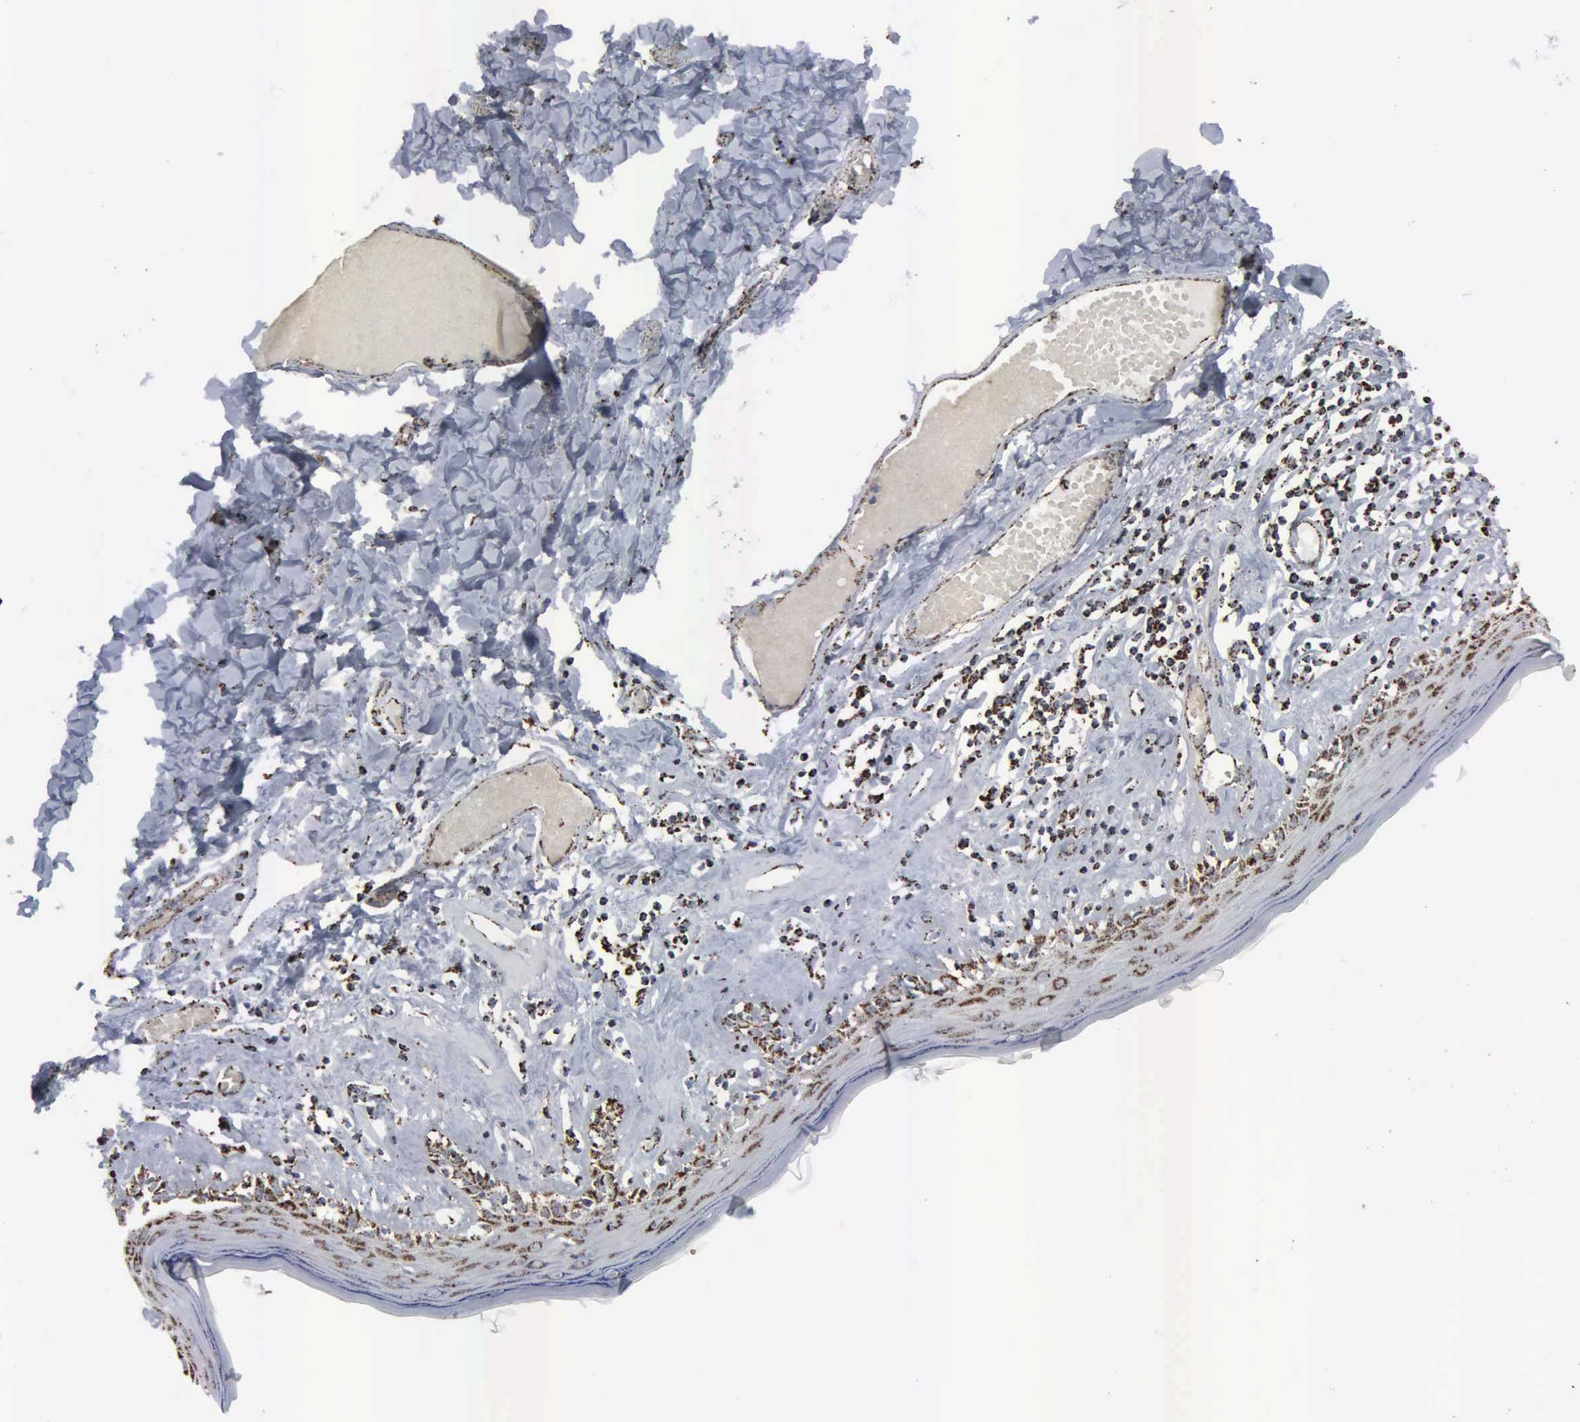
{"staining": {"intensity": "strong", "quantity": ">75%", "location": "cytoplasmic/membranous"}, "tissue": "skin", "cell_type": "Epidermal cells", "image_type": "normal", "snomed": [{"axis": "morphology", "description": "Normal tissue, NOS"}, {"axis": "topography", "description": "Vascular tissue"}, {"axis": "topography", "description": "Vulva"}, {"axis": "topography", "description": "Peripheral nerve tissue"}], "caption": "Immunohistochemical staining of unremarkable skin reveals high levels of strong cytoplasmic/membranous staining in about >75% of epidermal cells.", "gene": "HSPA9", "patient": {"sex": "female", "age": 86}}